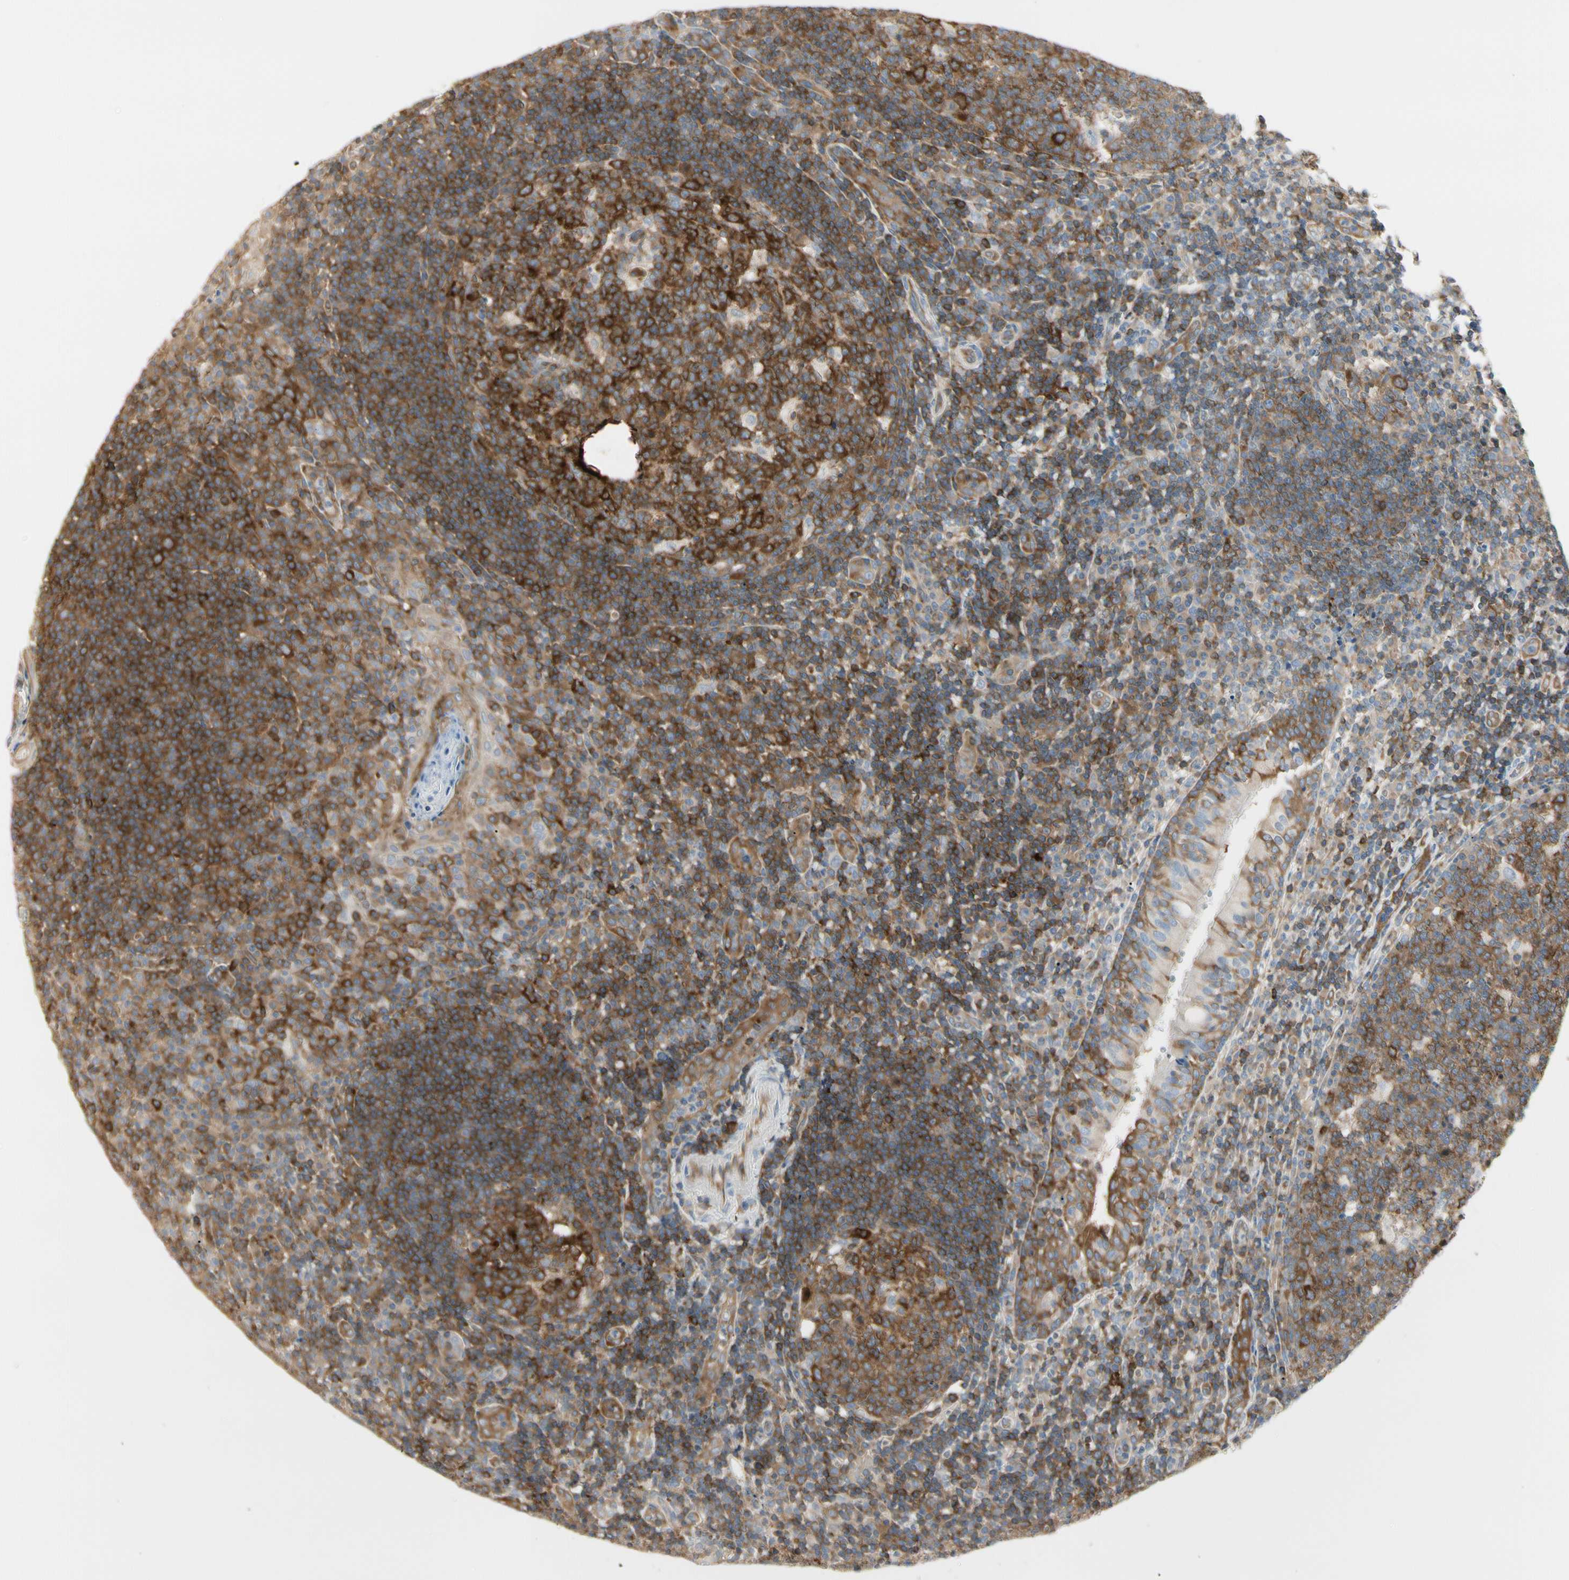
{"staining": {"intensity": "strong", "quantity": ">75%", "location": "cytoplasmic/membranous"}, "tissue": "tonsil", "cell_type": "Germinal center cells", "image_type": "normal", "snomed": [{"axis": "morphology", "description": "Normal tissue, NOS"}, {"axis": "topography", "description": "Tonsil"}], "caption": "The micrograph exhibits a brown stain indicating the presence of a protein in the cytoplasmic/membranous of germinal center cells in tonsil.", "gene": "NFKB2", "patient": {"sex": "female", "age": 40}}